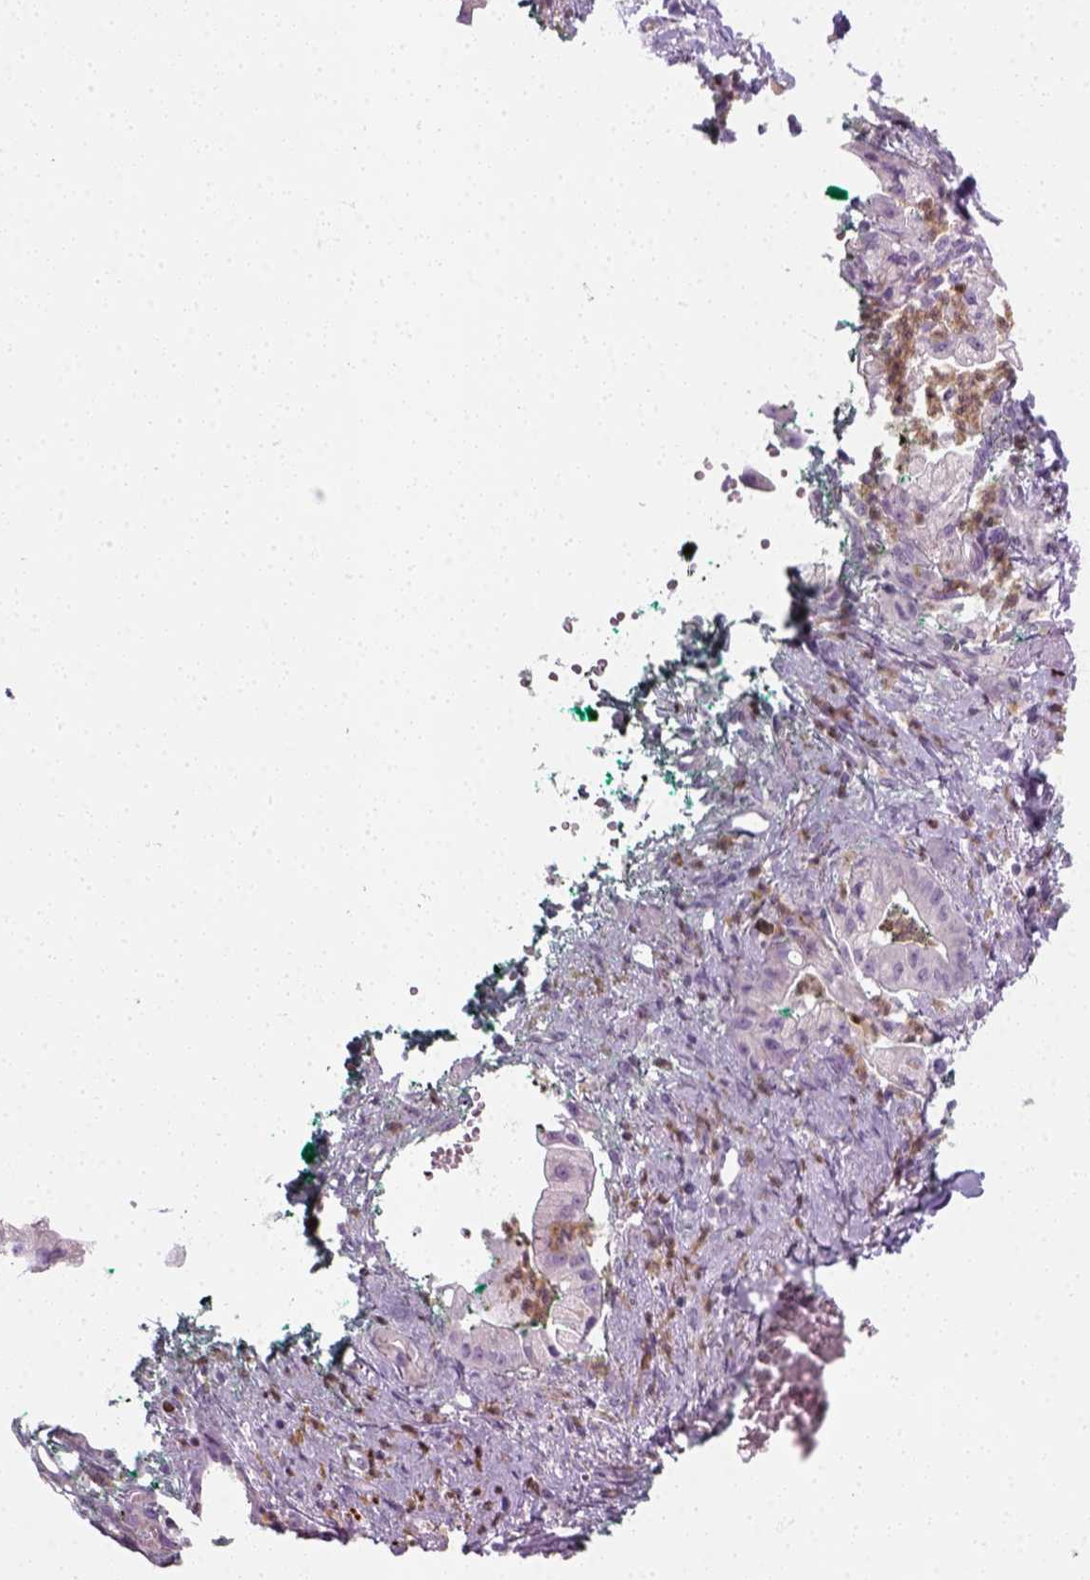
{"staining": {"intensity": "negative", "quantity": "none", "location": "none"}, "tissue": "pancreatic cancer", "cell_type": "Tumor cells", "image_type": "cancer", "snomed": [{"axis": "morphology", "description": "Normal tissue, NOS"}, {"axis": "morphology", "description": "Adenocarcinoma, NOS"}, {"axis": "topography", "description": "Lymph node"}, {"axis": "topography", "description": "Pancreas"}], "caption": "This is a image of IHC staining of pancreatic cancer, which shows no staining in tumor cells.", "gene": "IL4", "patient": {"sex": "female", "age": 58}}